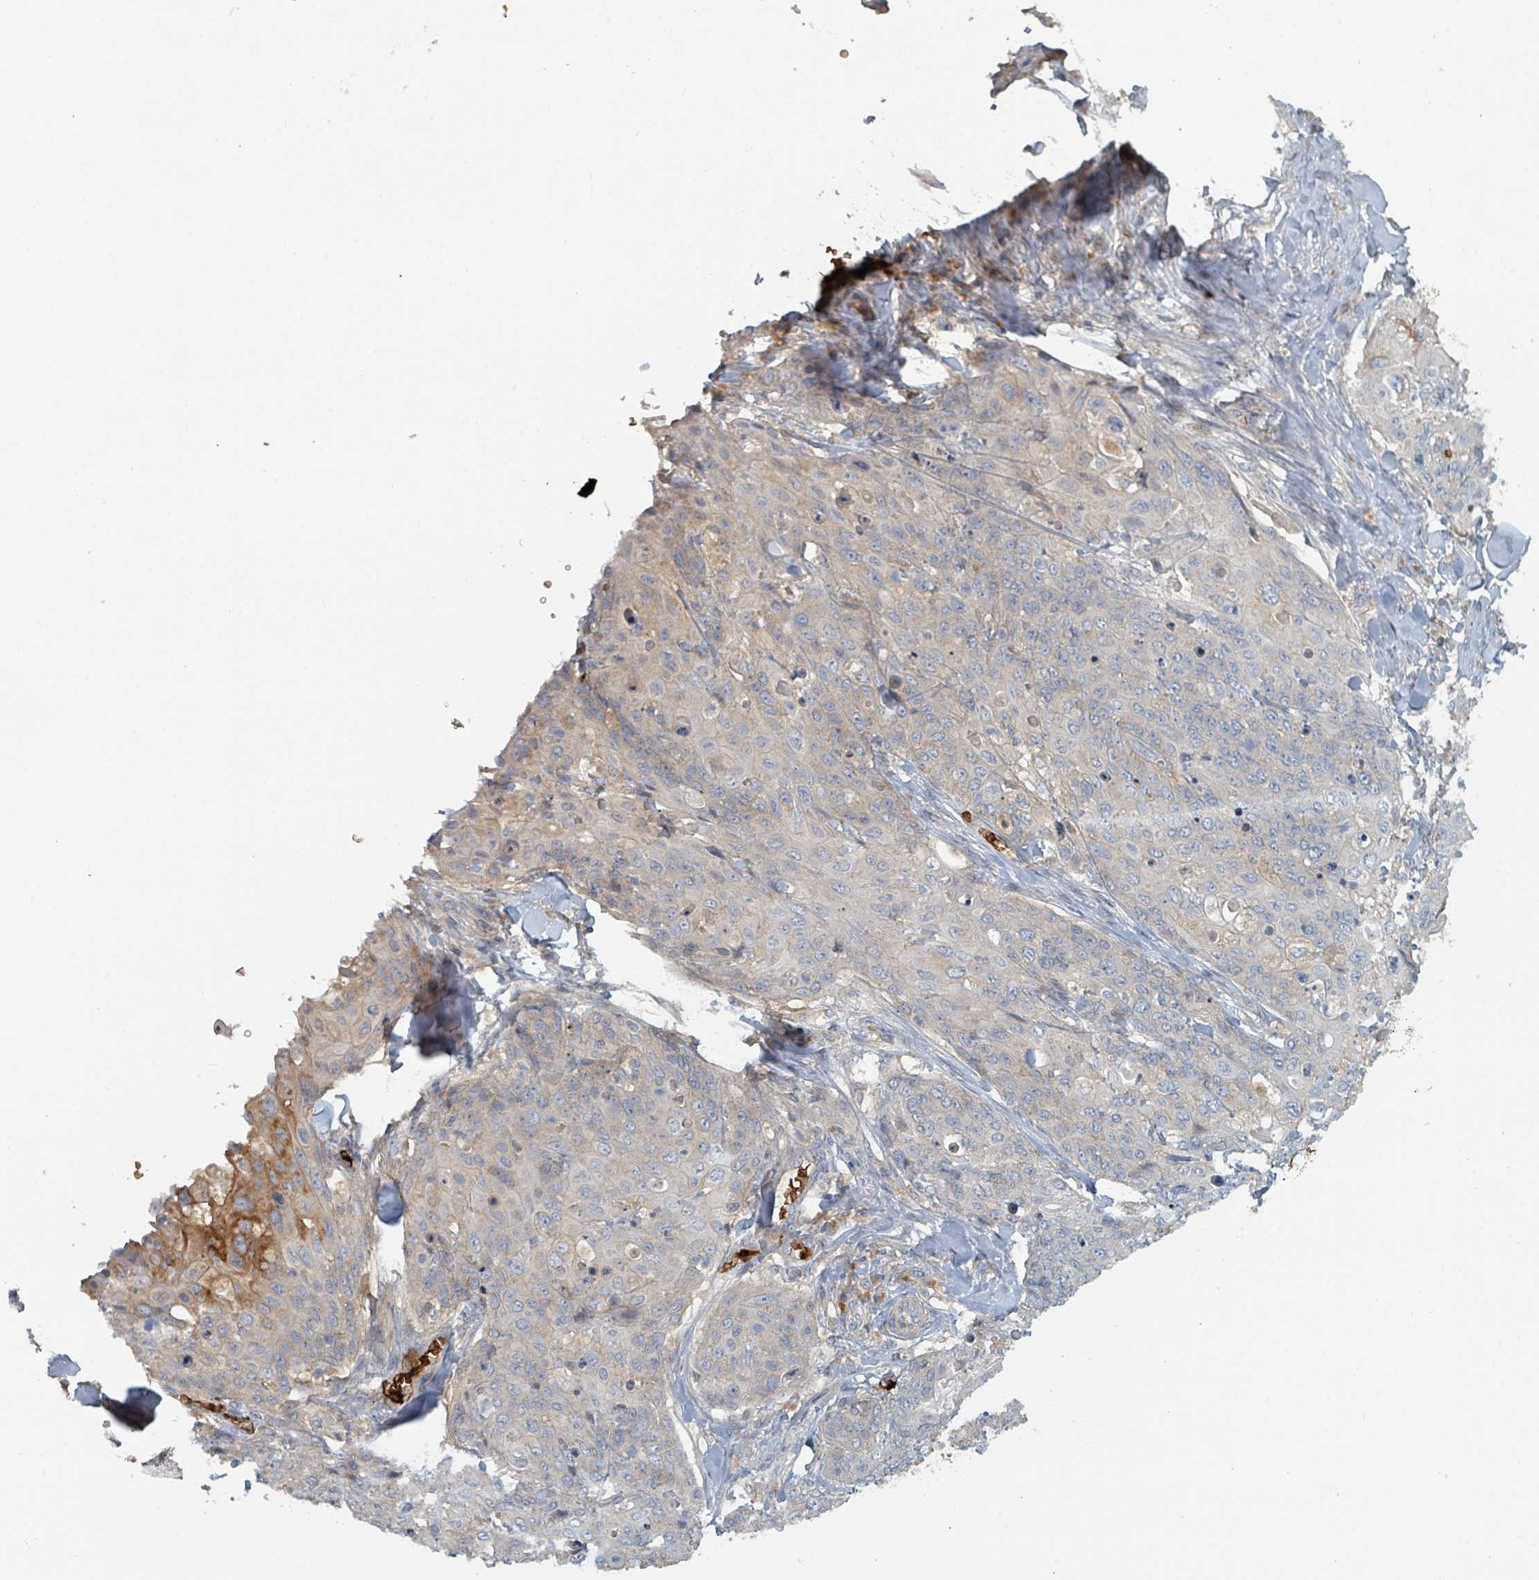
{"staining": {"intensity": "negative", "quantity": "none", "location": "none"}, "tissue": "skin cancer", "cell_type": "Tumor cells", "image_type": "cancer", "snomed": [{"axis": "morphology", "description": "Squamous cell carcinoma, NOS"}, {"axis": "topography", "description": "Skin"}, {"axis": "topography", "description": "Vulva"}], "caption": "Immunohistochemistry image of human squamous cell carcinoma (skin) stained for a protein (brown), which demonstrates no staining in tumor cells.", "gene": "TRPC4AP", "patient": {"sex": "female", "age": 85}}